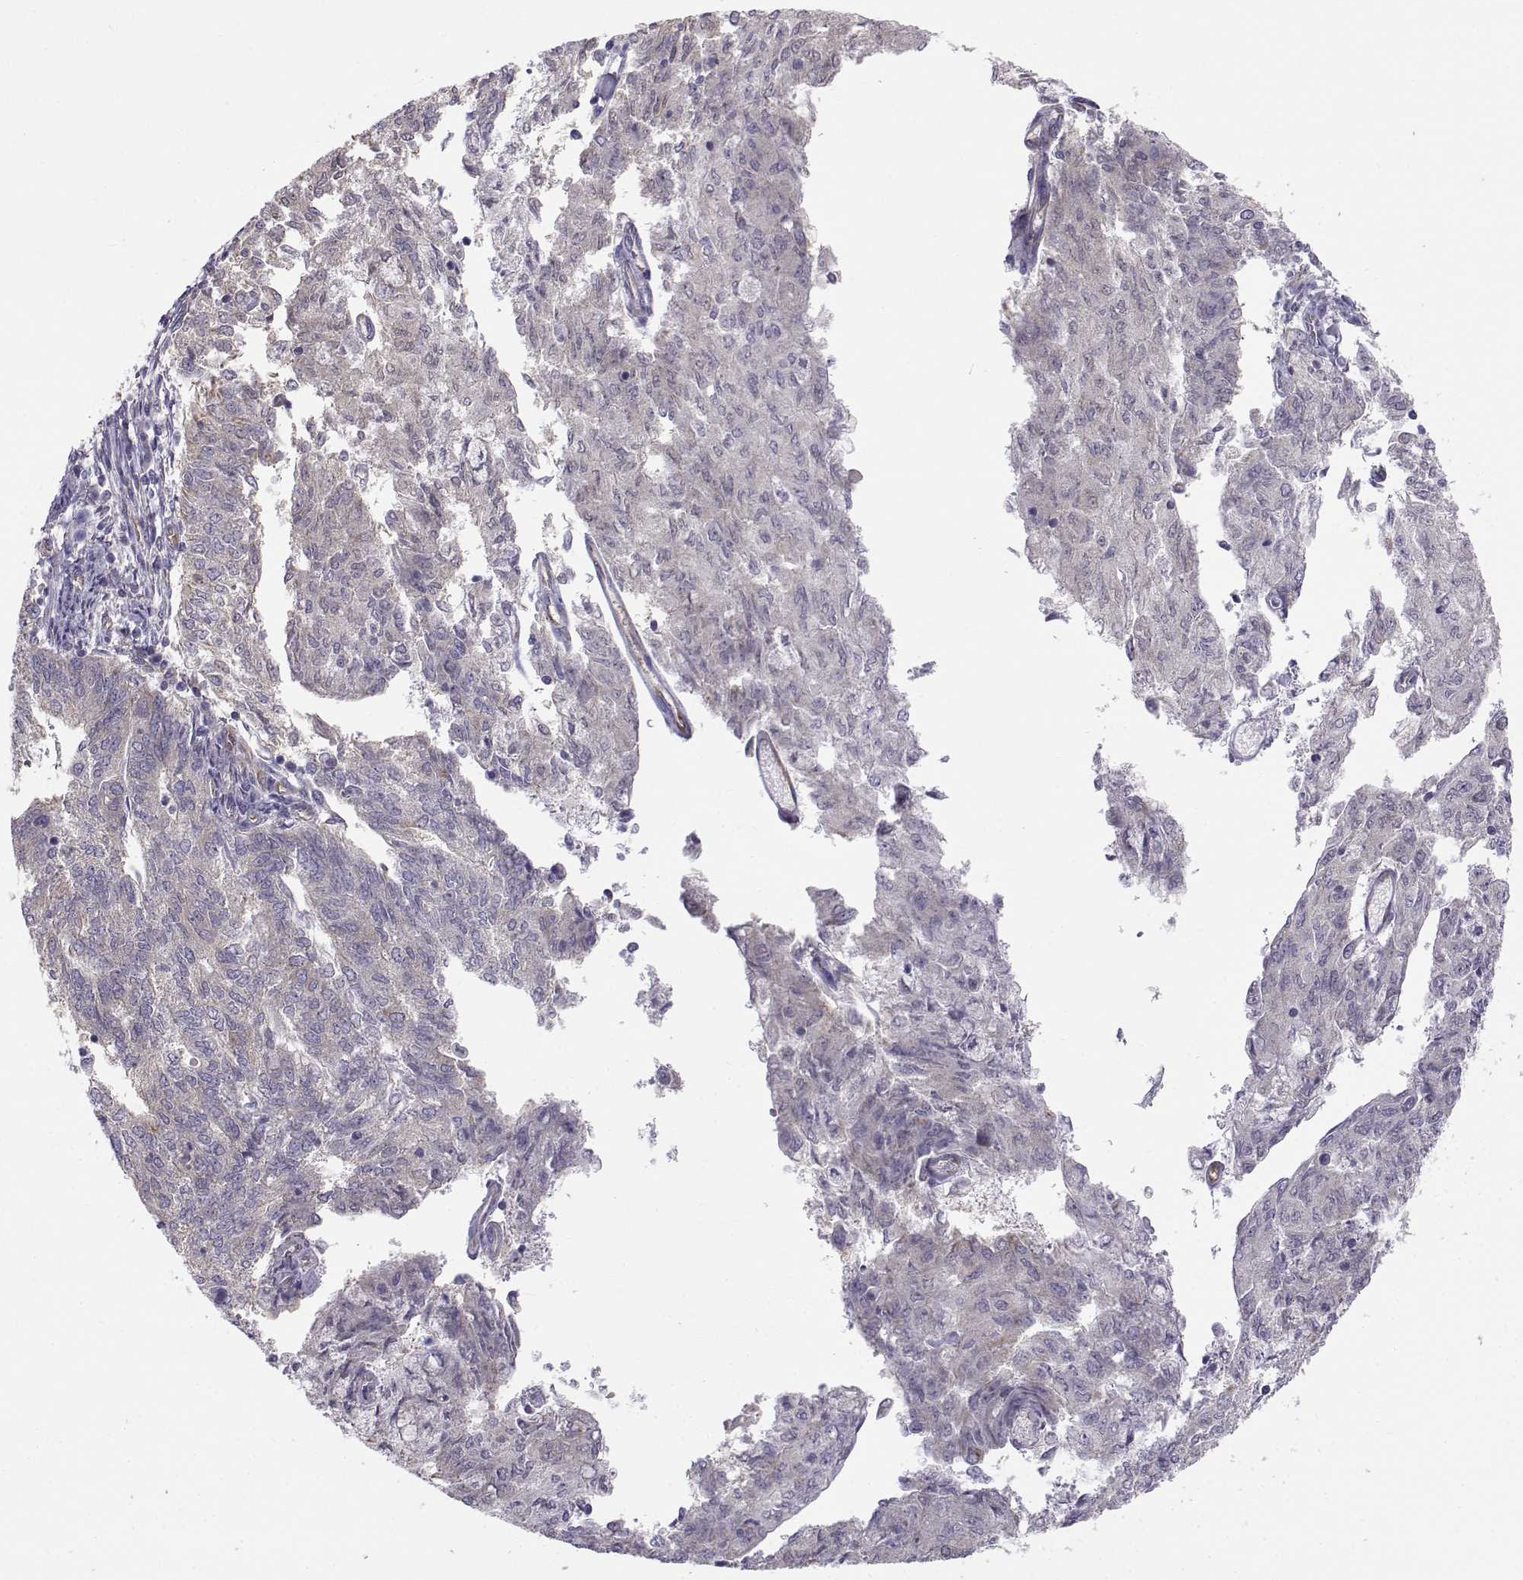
{"staining": {"intensity": "negative", "quantity": "none", "location": "none"}, "tissue": "endometrial cancer", "cell_type": "Tumor cells", "image_type": "cancer", "snomed": [{"axis": "morphology", "description": "Adenocarcinoma, NOS"}, {"axis": "topography", "description": "Endometrium"}], "caption": "High magnification brightfield microscopy of endometrial cancer (adenocarcinoma) stained with DAB (3,3'-diaminobenzidine) (brown) and counterstained with hematoxylin (blue): tumor cells show no significant expression.", "gene": "BEND6", "patient": {"sex": "female", "age": 82}}